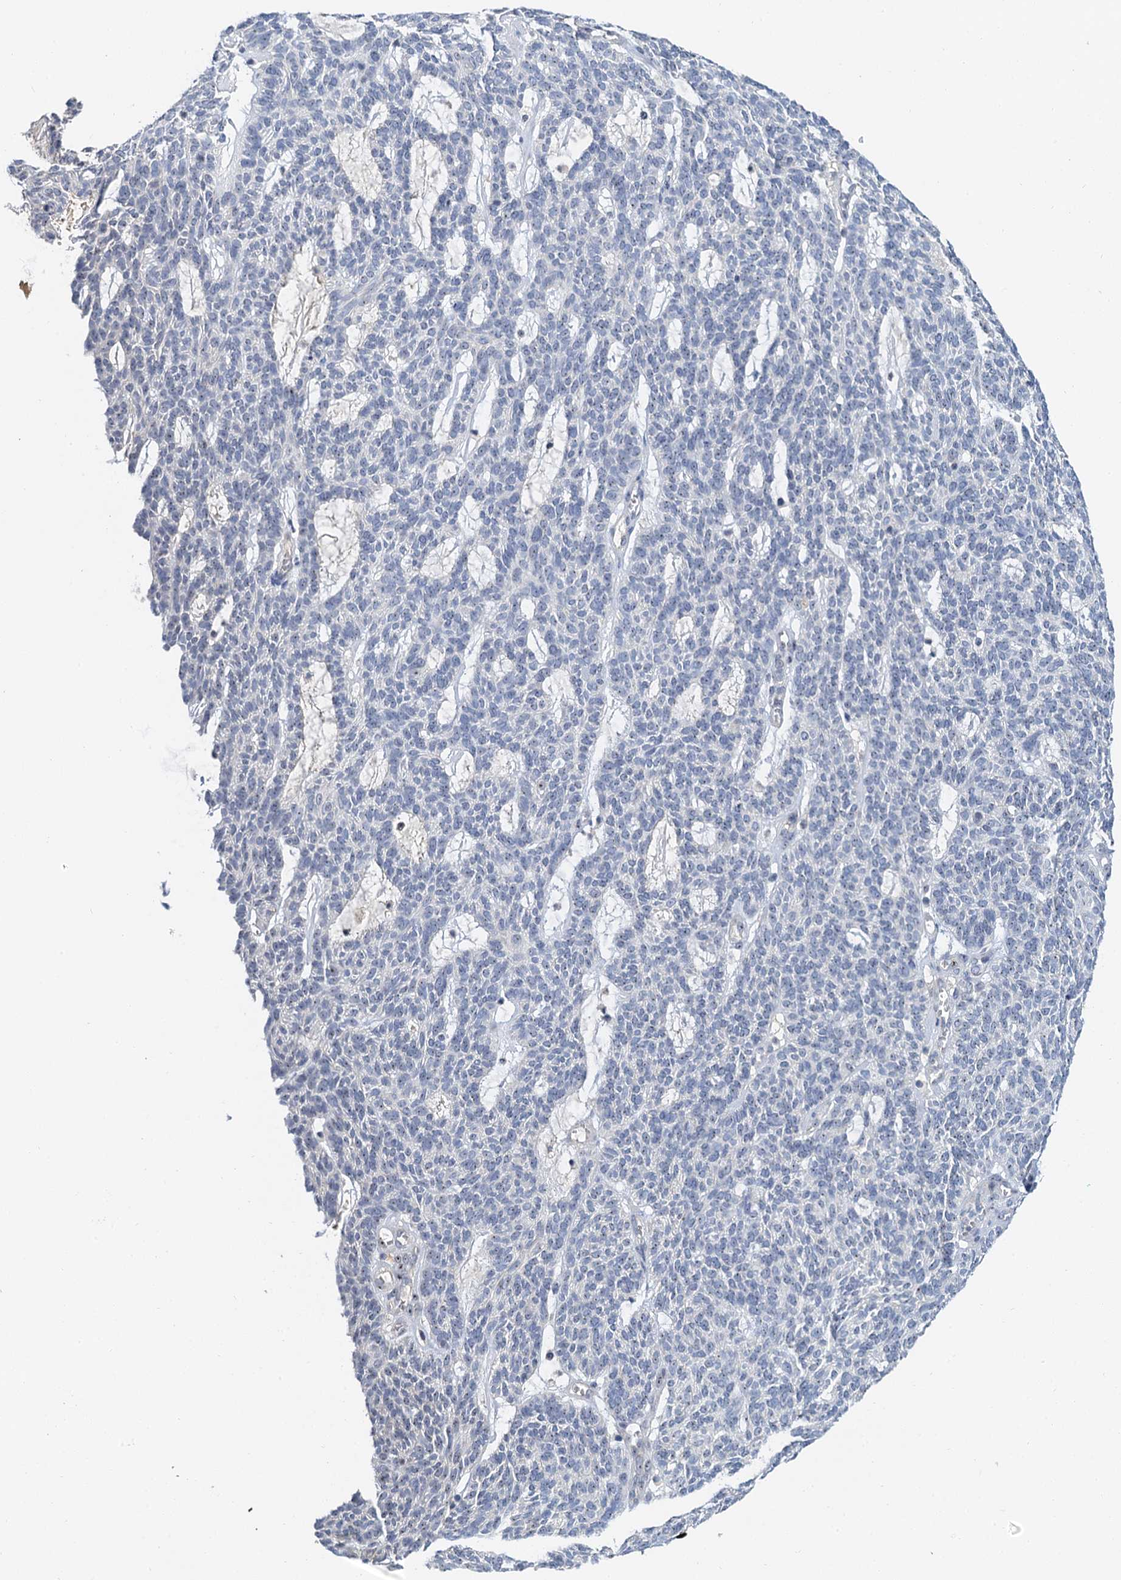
{"staining": {"intensity": "negative", "quantity": "none", "location": "none"}, "tissue": "skin cancer", "cell_type": "Tumor cells", "image_type": "cancer", "snomed": [{"axis": "morphology", "description": "Squamous cell carcinoma, NOS"}, {"axis": "topography", "description": "Skin"}], "caption": "A histopathology image of human squamous cell carcinoma (skin) is negative for staining in tumor cells.", "gene": "NOP2", "patient": {"sex": "female", "age": 90}}